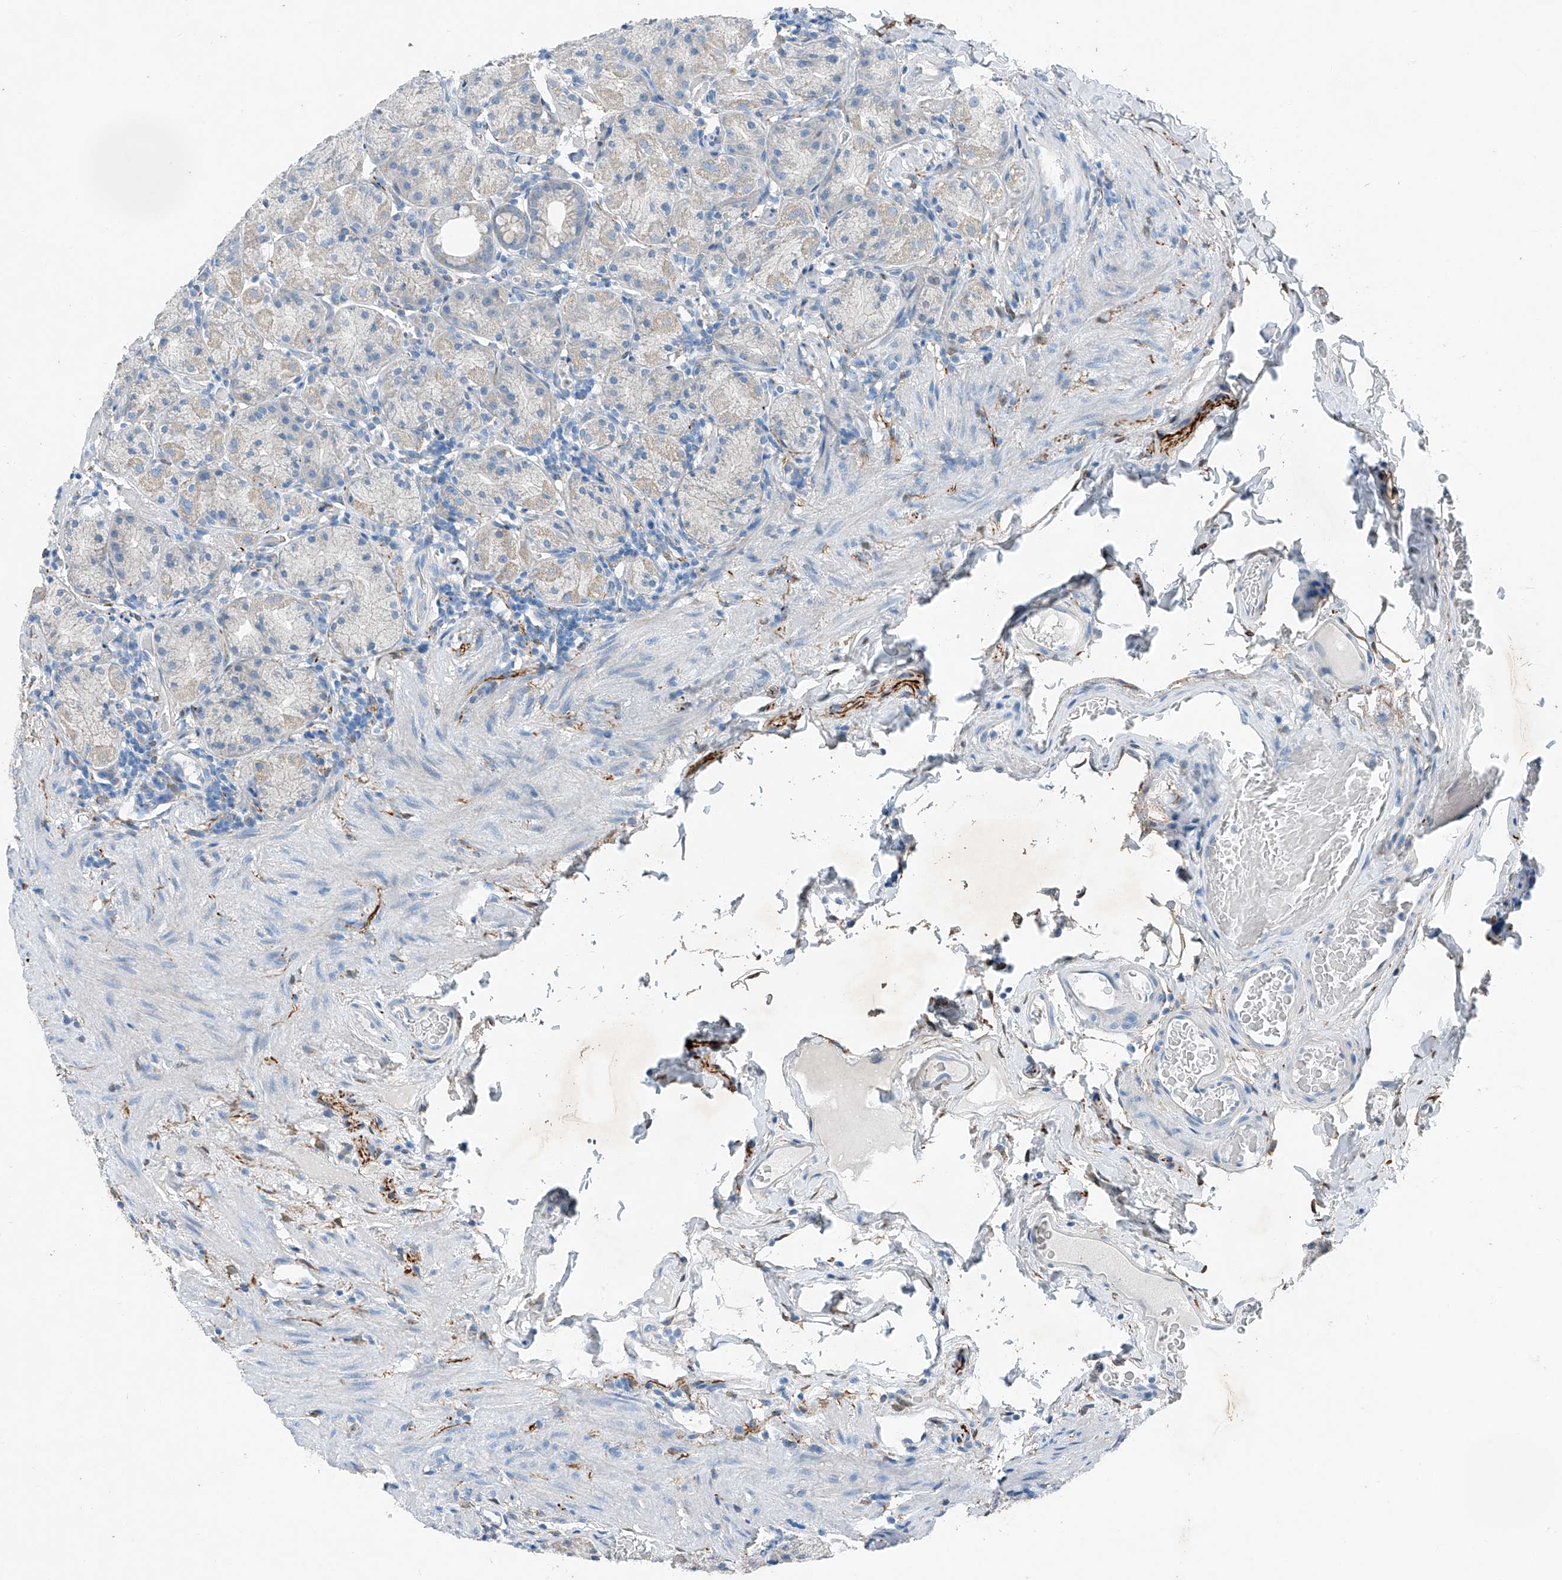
{"staining": {"intensity": "negative", "quantity": "none", "location": "none"}, "tissue": "stomach", "cell_type": "Glandular cells", "image_type": "normal", "snomed": [{"axis": "morphology", "description": "Normal tissue, NOS"}, {"axis": "topography", "description": "Stomach, upper"}], "caption": "Micrograph shows no protein expression in glandular cells of benign stomach.", "gene": "MDGA1", "patient": {"sex": "male", "age": 68}}